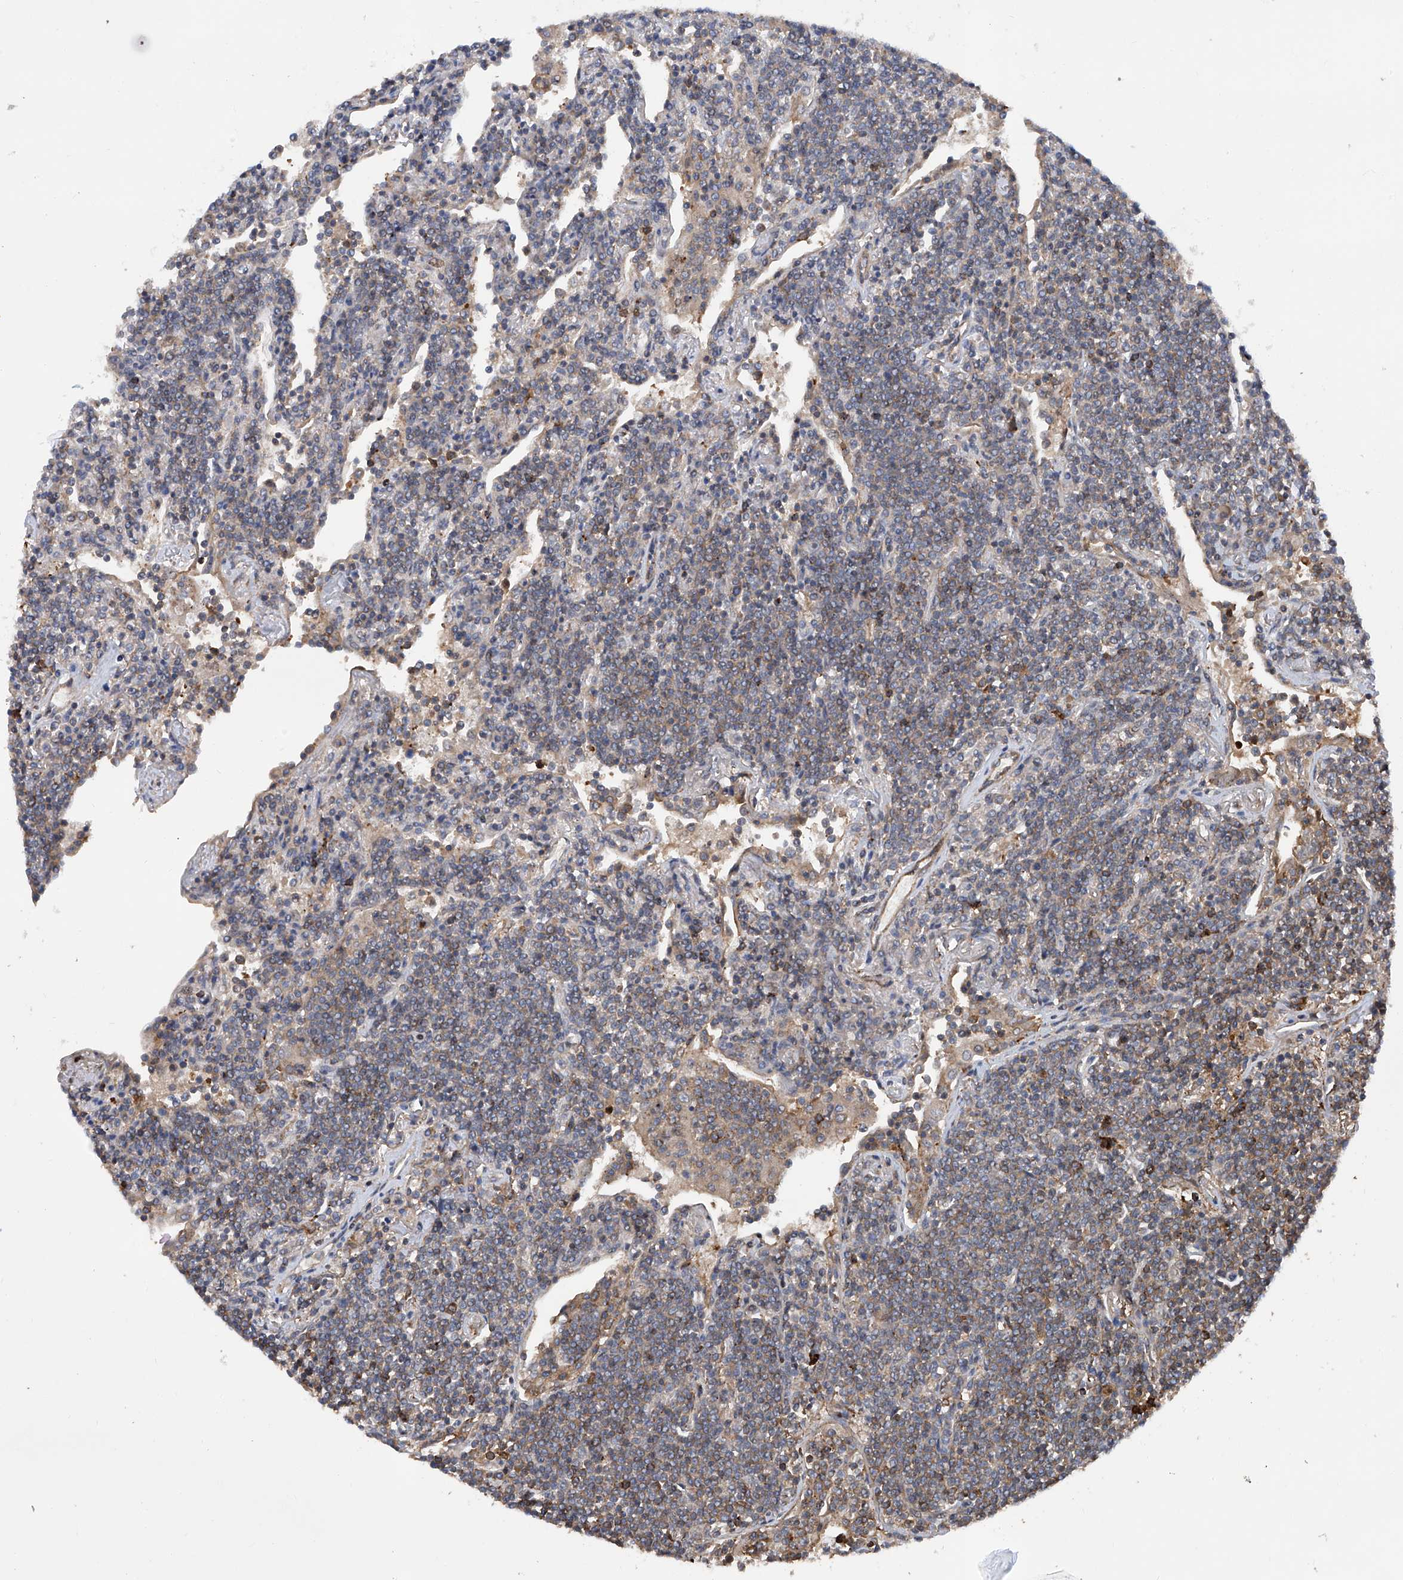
{"staining": {"intensity": "negative", "quantity": "none", "location": "none"}, "tissue": "lymphoma", "cell_type": "Tumor cells", "image_type": "cancer", "snomed": [{"axis": "morphology", "description": "Malignant lymphoma, non-Hodgkin's type, Low grade"}, {"axis": "topography", "description": "Lung"}], "caption": "The micrograph exhibits no significant staining in tumor cells of low-grade malignant lymphoma, non-Hodgkin's type.", "gene": "NT5C3A", "patient": {"sex": "female", "age": 71}}